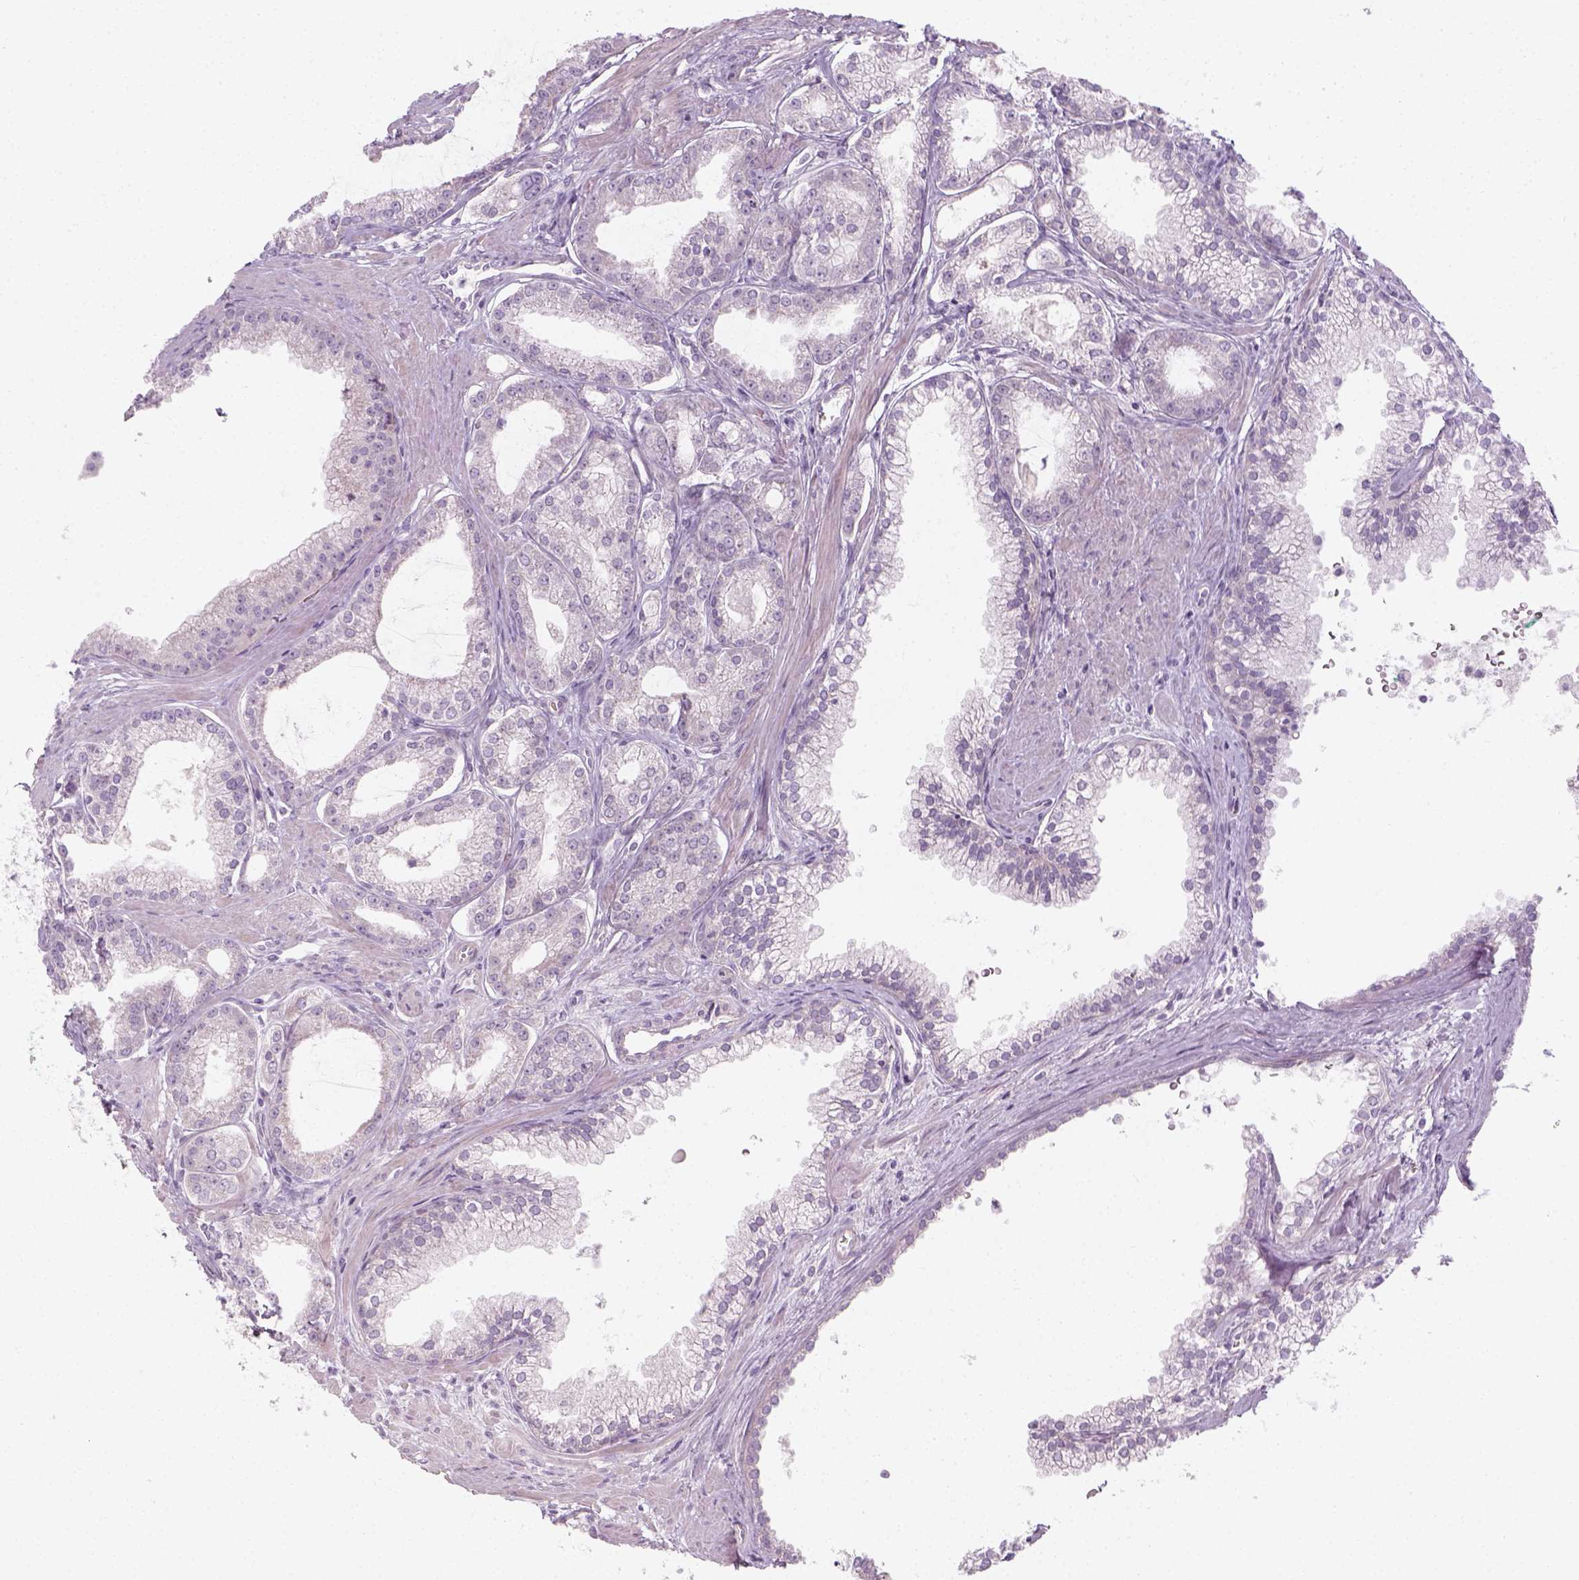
{"staining": {"intensity": "negative", "quantity": "none", "location": "none"}, "tissue": "prostate cancer", "cell_type": "Tumor cells", "image_type": "cancer", "snomed": [{"axis": "morphology", "description": "Adenocarcinoma, NOS"}, {"axis": "topography", "description": "Prostate"}], "caption": "Immunohistochemical staining of adenocarcinoma (prostate) reveals no significant expression in tumor cells.", "gene": "PRAME", "patient": {"sex": "male", "age": 71}}